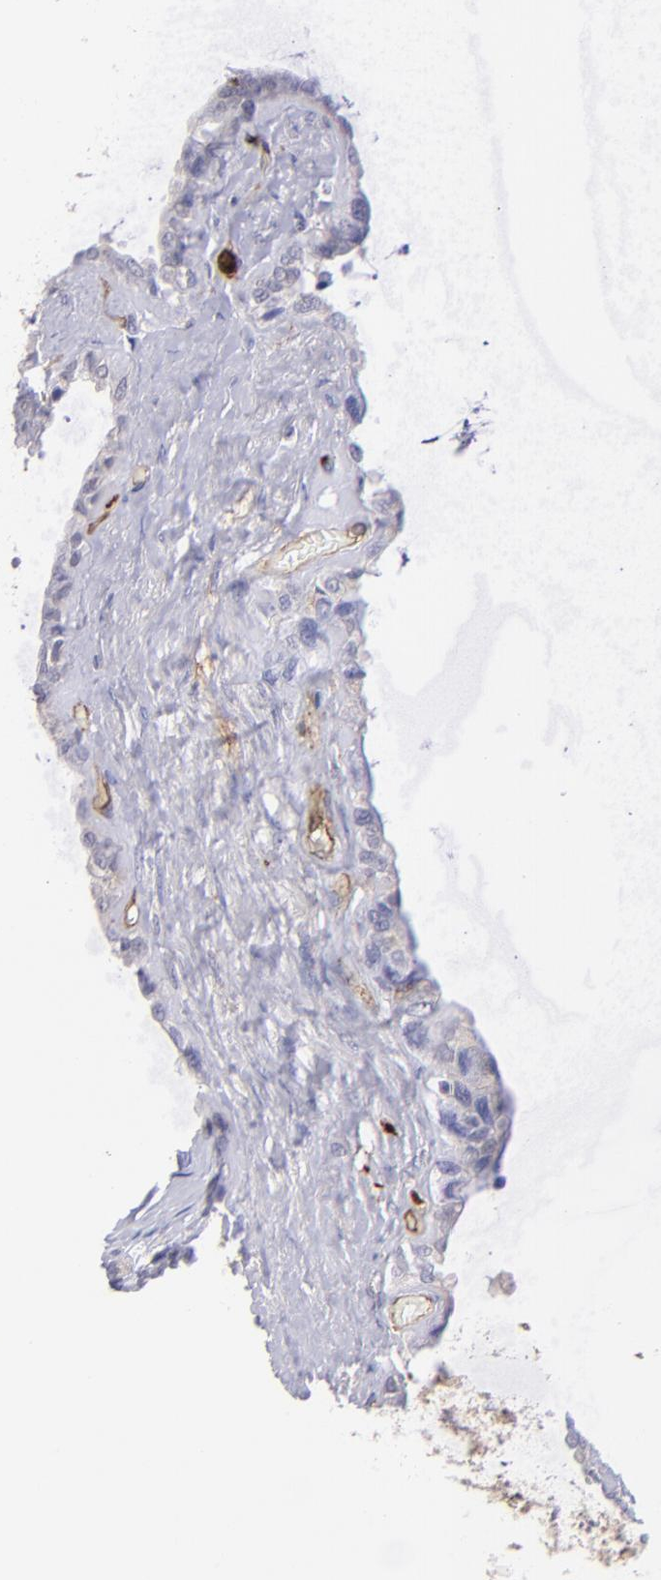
{"staining": {"intensity": "negative", "quantity": "none", "location": "none"}, "tissue": "seminal vesicle", "cell_type": "Glandular cells", "image_type": "normal", "snomed": [{"axis": "morphology", "description": "Normal tissue, NOS"}, {"axis": "morphology", "description": "Inflammation, NOS"}, {"axis": "topography", "description": "Urinary bladder"}, {"axis": "topography", "description": "Prostate"}, {"axis": "topography", "description": "Seminal veicle"}], "caption": "IHC of unremarkable human seminal vesicle reveals no positivity in glandular cells.", "gene": "DYSF", "patient": {"sex": "male", "age": 82}}